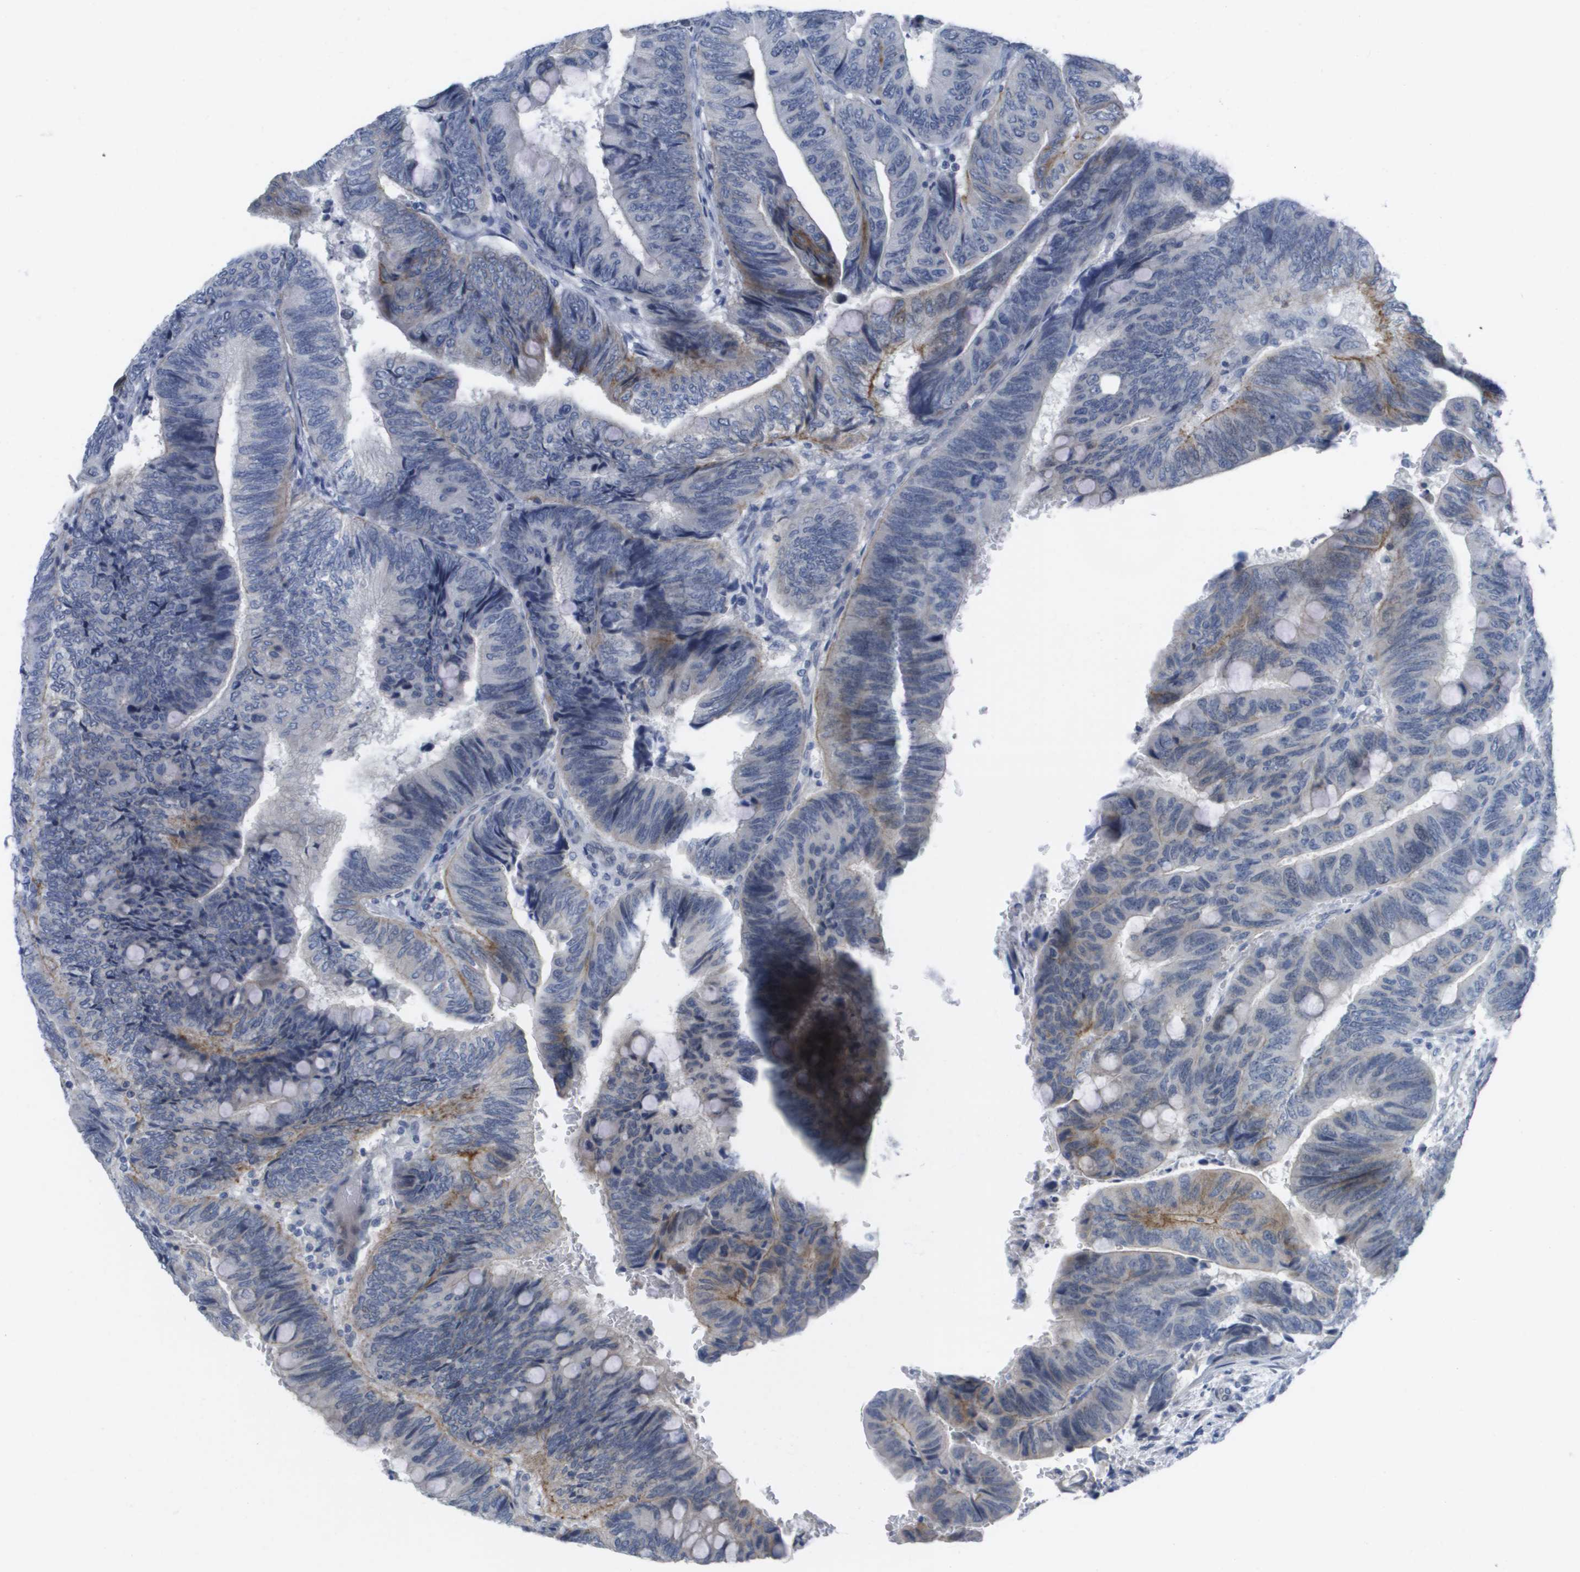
{"staining": {"intensity": "weak", "quantity": "<25%", "location": "cytoplasmic/membranous"}, "tissue": "colorectal cancer", "cell_type": "Tumor cells", "image_type": "cancer", "snomed": [{"axis": "morphology", "description": "Normal tissue, NOS"}, {"axis": "morphology", "description": "Adenocarcinoma, NOS"}, {"axis": "topography", "description": "Rectum"}, {"axis": "topography", "description": "Peripheral nerve tissue"}], "caption": "DAB (3,3'-diaminobenzidine) immunohistochemical staining of human colorectal adenocarcinoma displays no significant expression in tumor cells.", "gene": "PDE4A", "patient": {"sex": "male", "age": 92}}